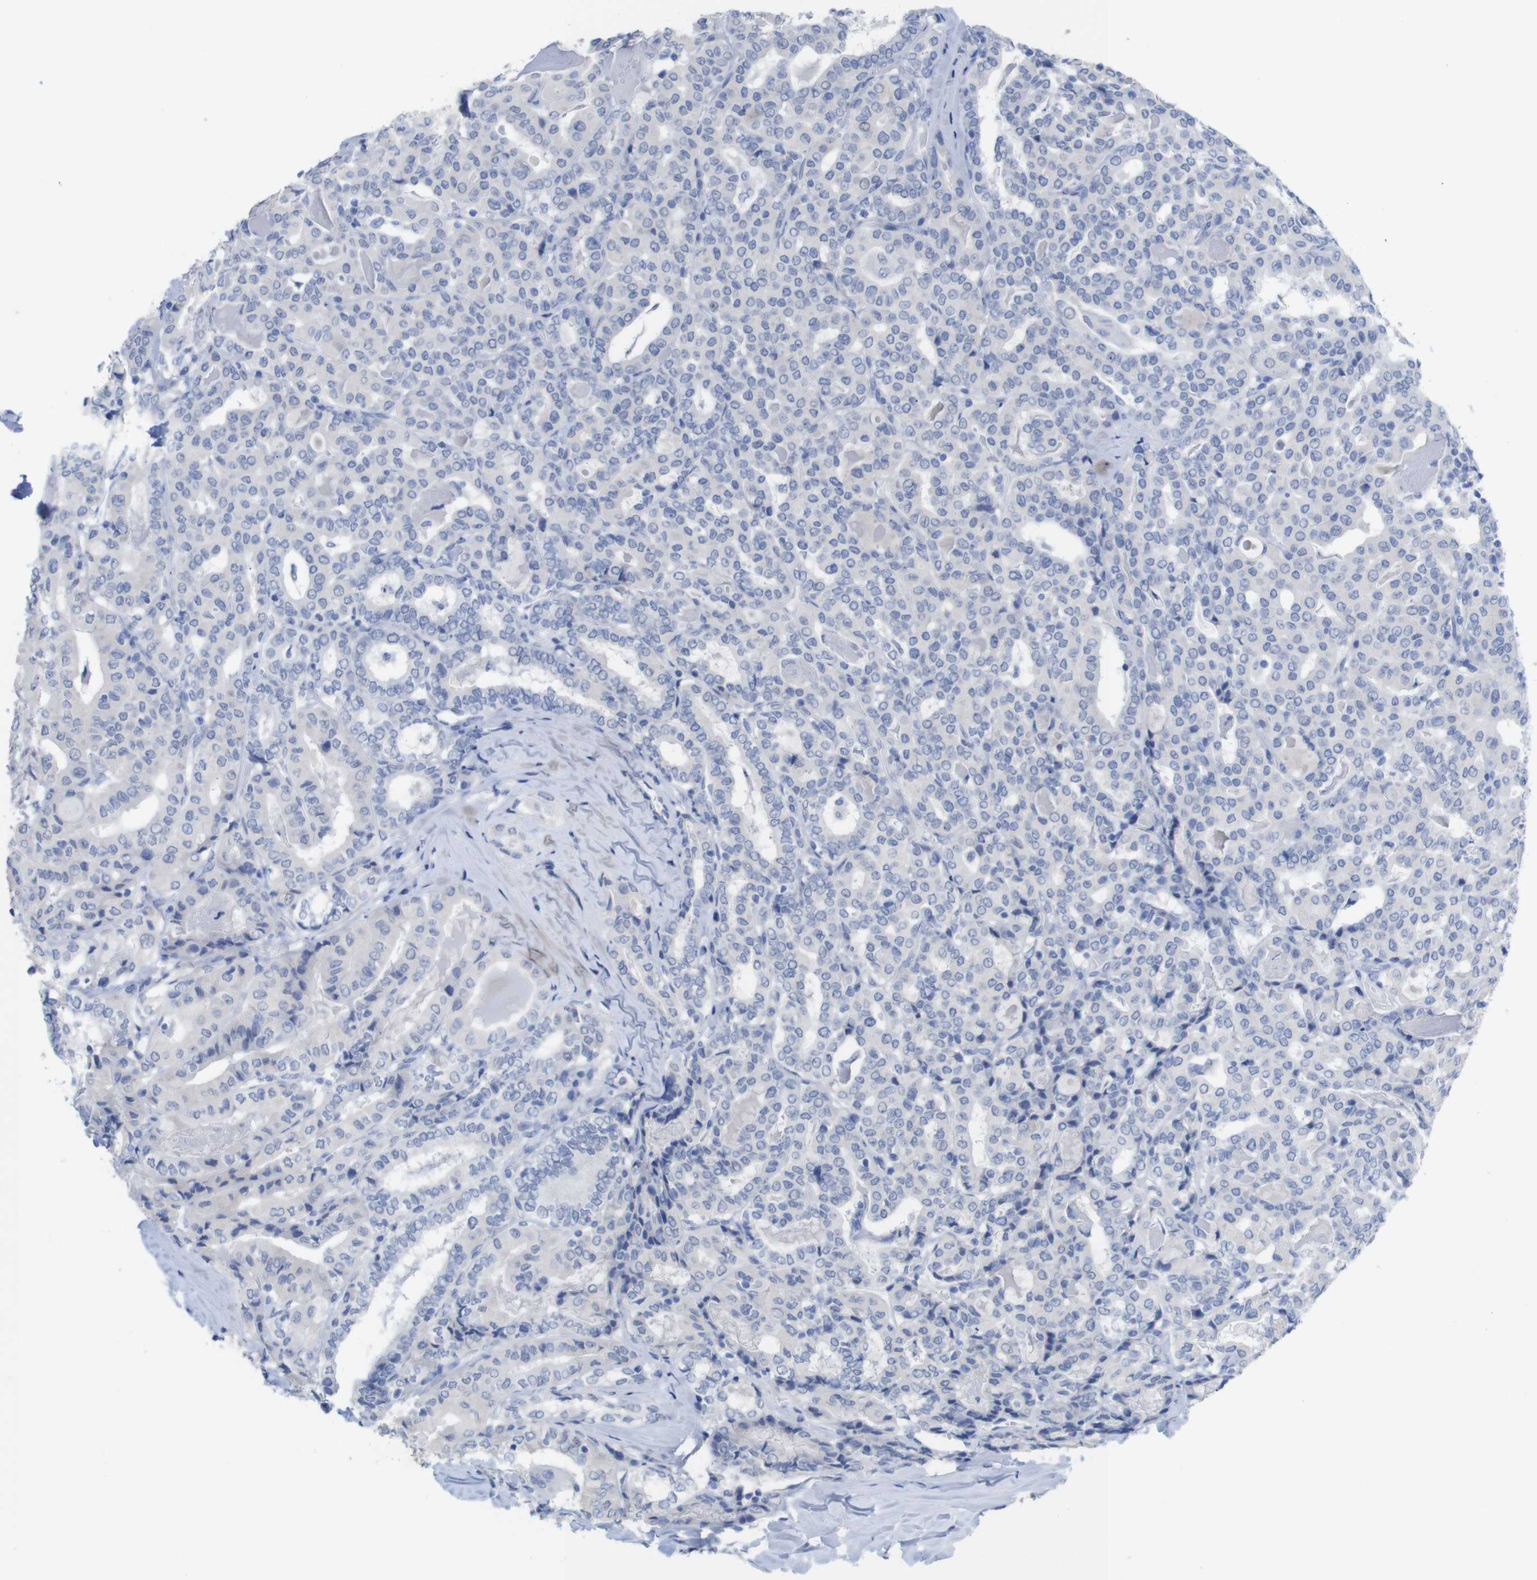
{"staining": {"intensity": "negative", "quantity": "none", "location": "none"}, "tissue": "thyroid cancer", "cell_type": "Tumor cells", "image_type": "cancer", "snomed": [{"axis": "morphology", "description": "Papillary adenocarcinoma, NOS"}, {"axis": "topography", "description": "Thyroid gland"}], "caption": "High power microscopy micrograph of an immunohistochemistry (IHC) histopathology image of thyroid papillary adenocarcinoma, revealing no significant positivity in tumor cells.", "gene": "PNMA1", "patient": {"sex": "female", "age": 42}}